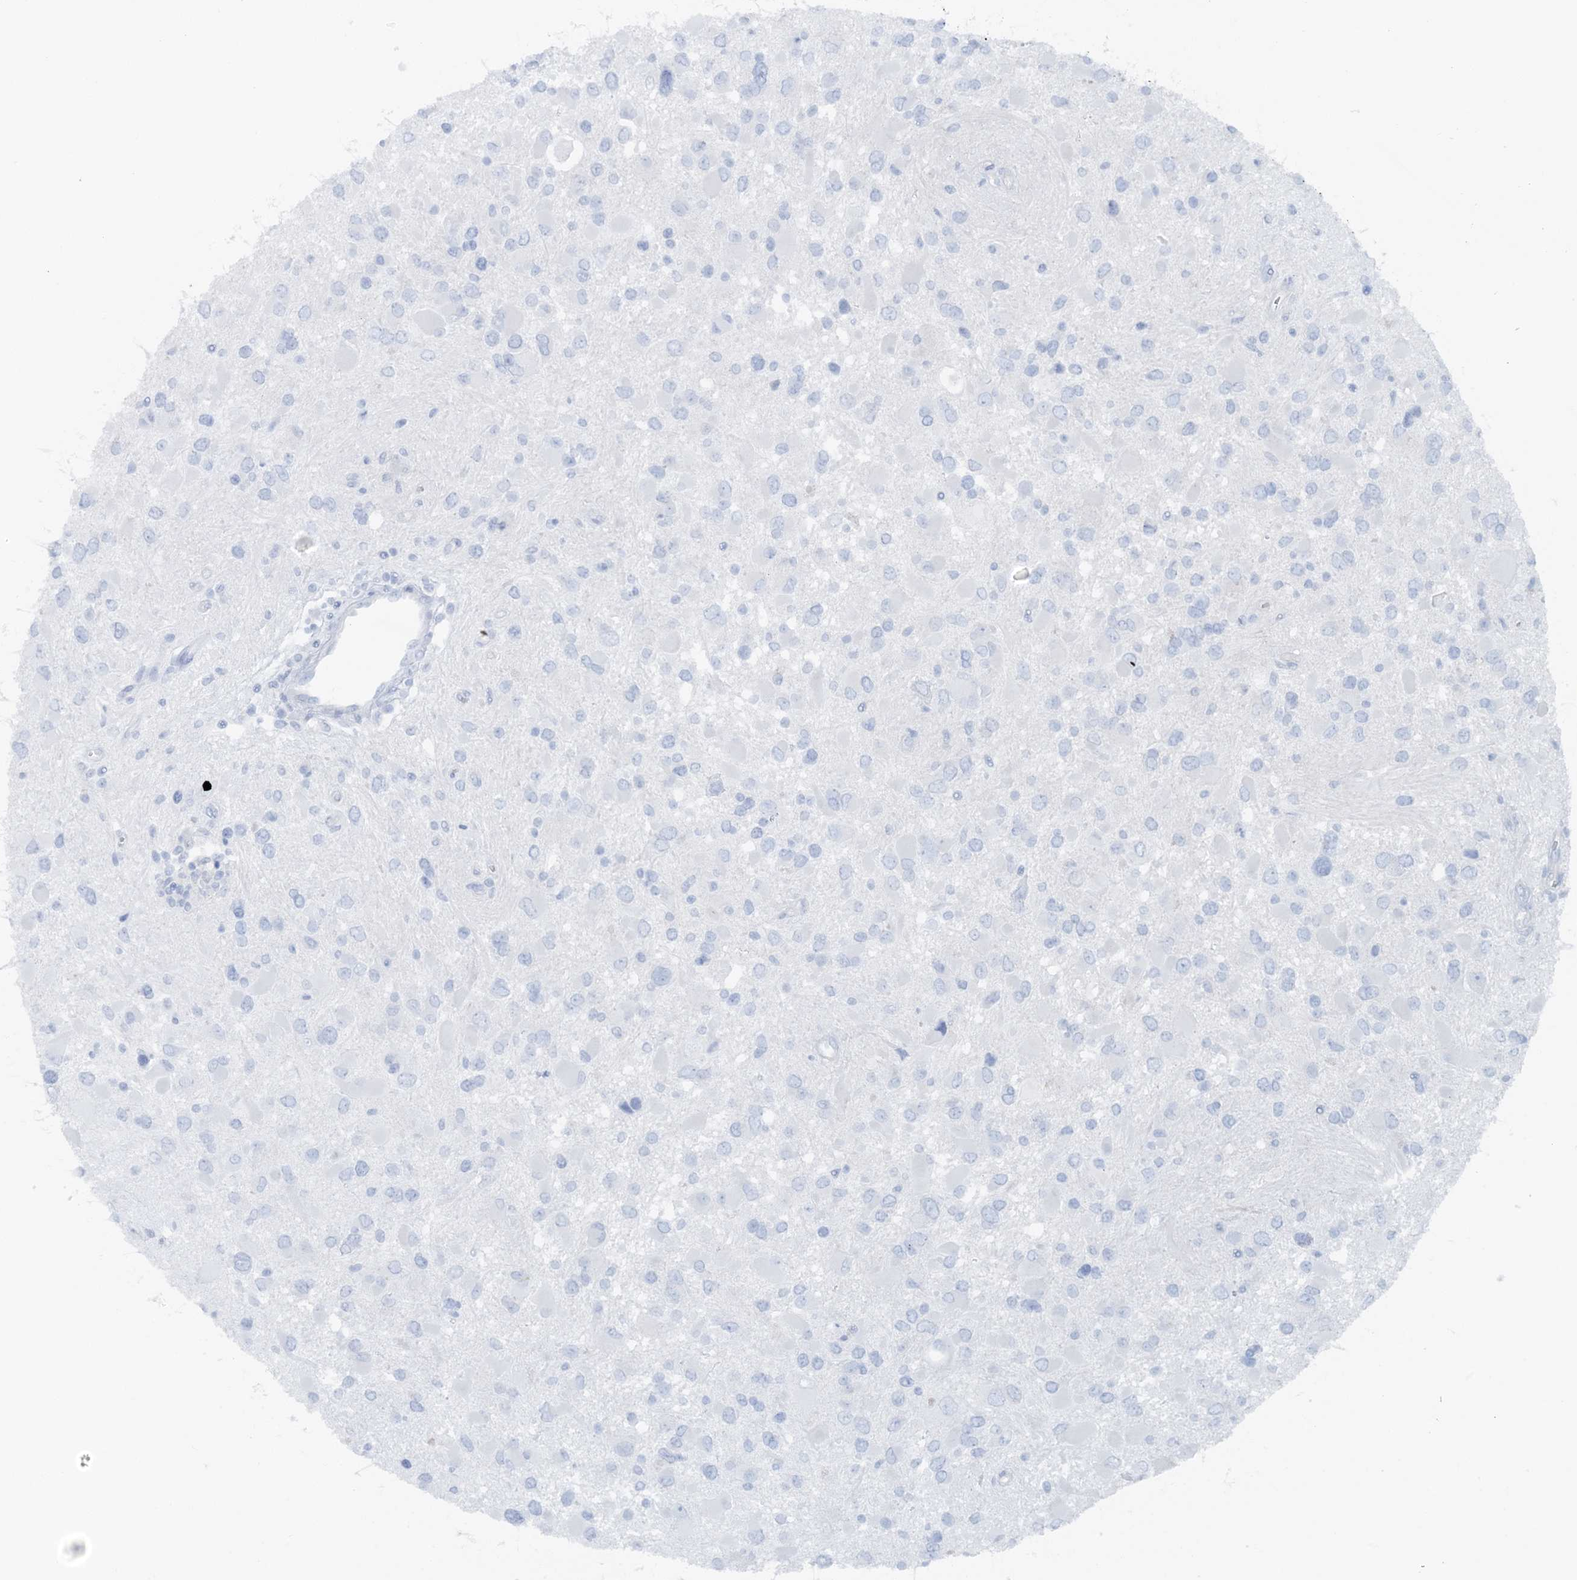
{"staining": {"intensity": "negative", "quantity": "none", "location": "none"}, "tissue": "glioma", "cell_type": "Tumor cells", "image_type": "cancer", "snomed": [{"axis": "morphology", "description": "Glioma, malignant, High grade"}, {"axis": "topography", "description": "Brain"}], "caption": "This is an IHC image of human malignant glioma (high-grade). There is no staining in tumor cells.", "gene": "ATP11A", "patient": {"sex": "male", "age": 53}}